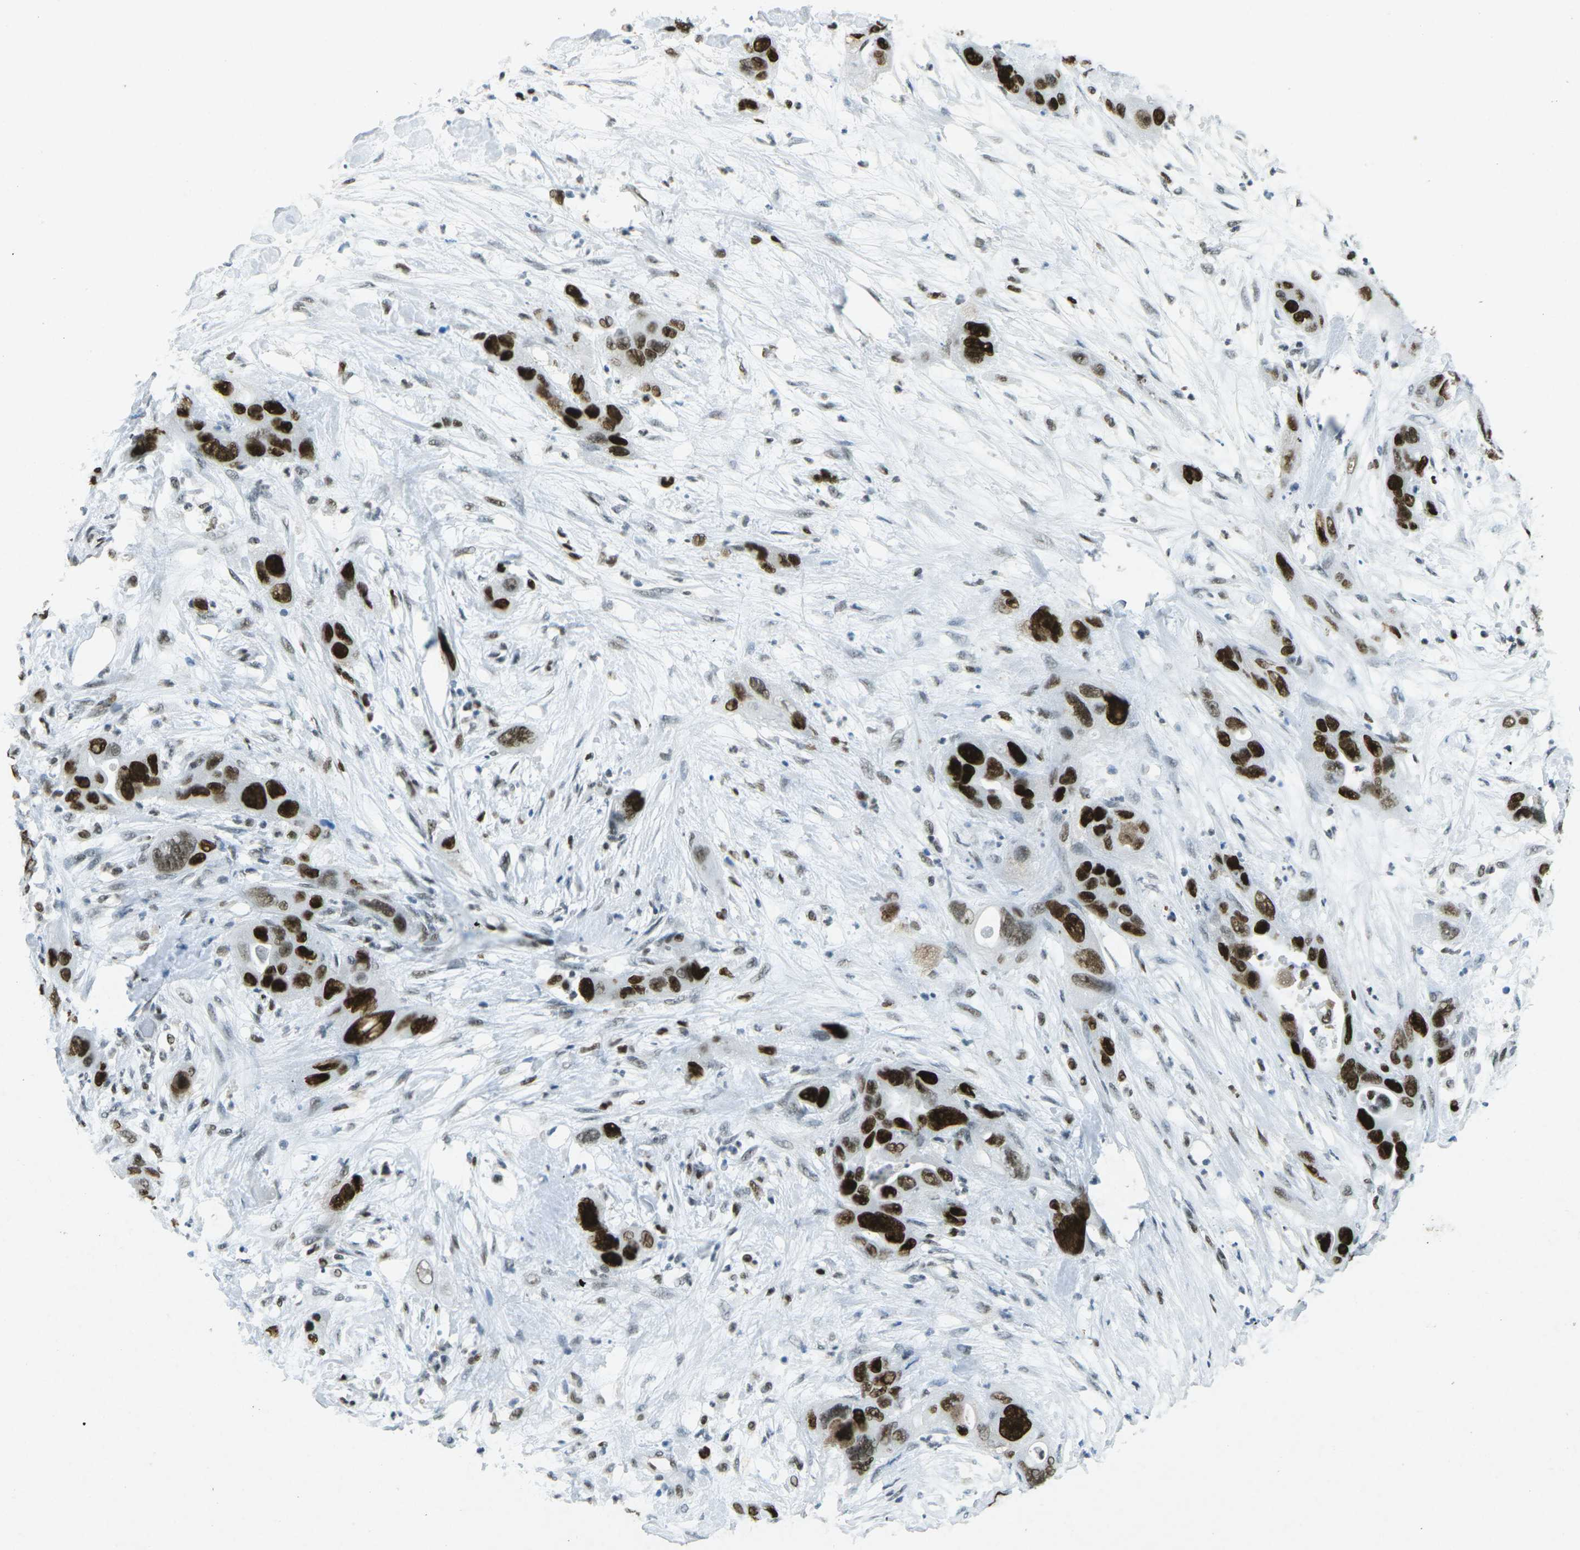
{"staining": {"intensity": "strong", "quantity": ">75%", "location": "nuclear"}, "tissue": "pancreatic cancer", "cell_type": "Tumor cells", "image_type": "cancer", "snomed": [{"axis": "morphology", "description": "Adenocarcinoma, NOS"}, {"axis": "topography", "description": "Pancreas"}], "caption": "Protein analysis of pancreatic cancer (adenocarcinoma) tissue exhibits strong nuclear expression in approximately >75% of tumor cells. (brown staining indicates protein expression, while blue staining denotes nuclei).", "gene": "RB1", "patient": {"sex": "female", "age": 71}}